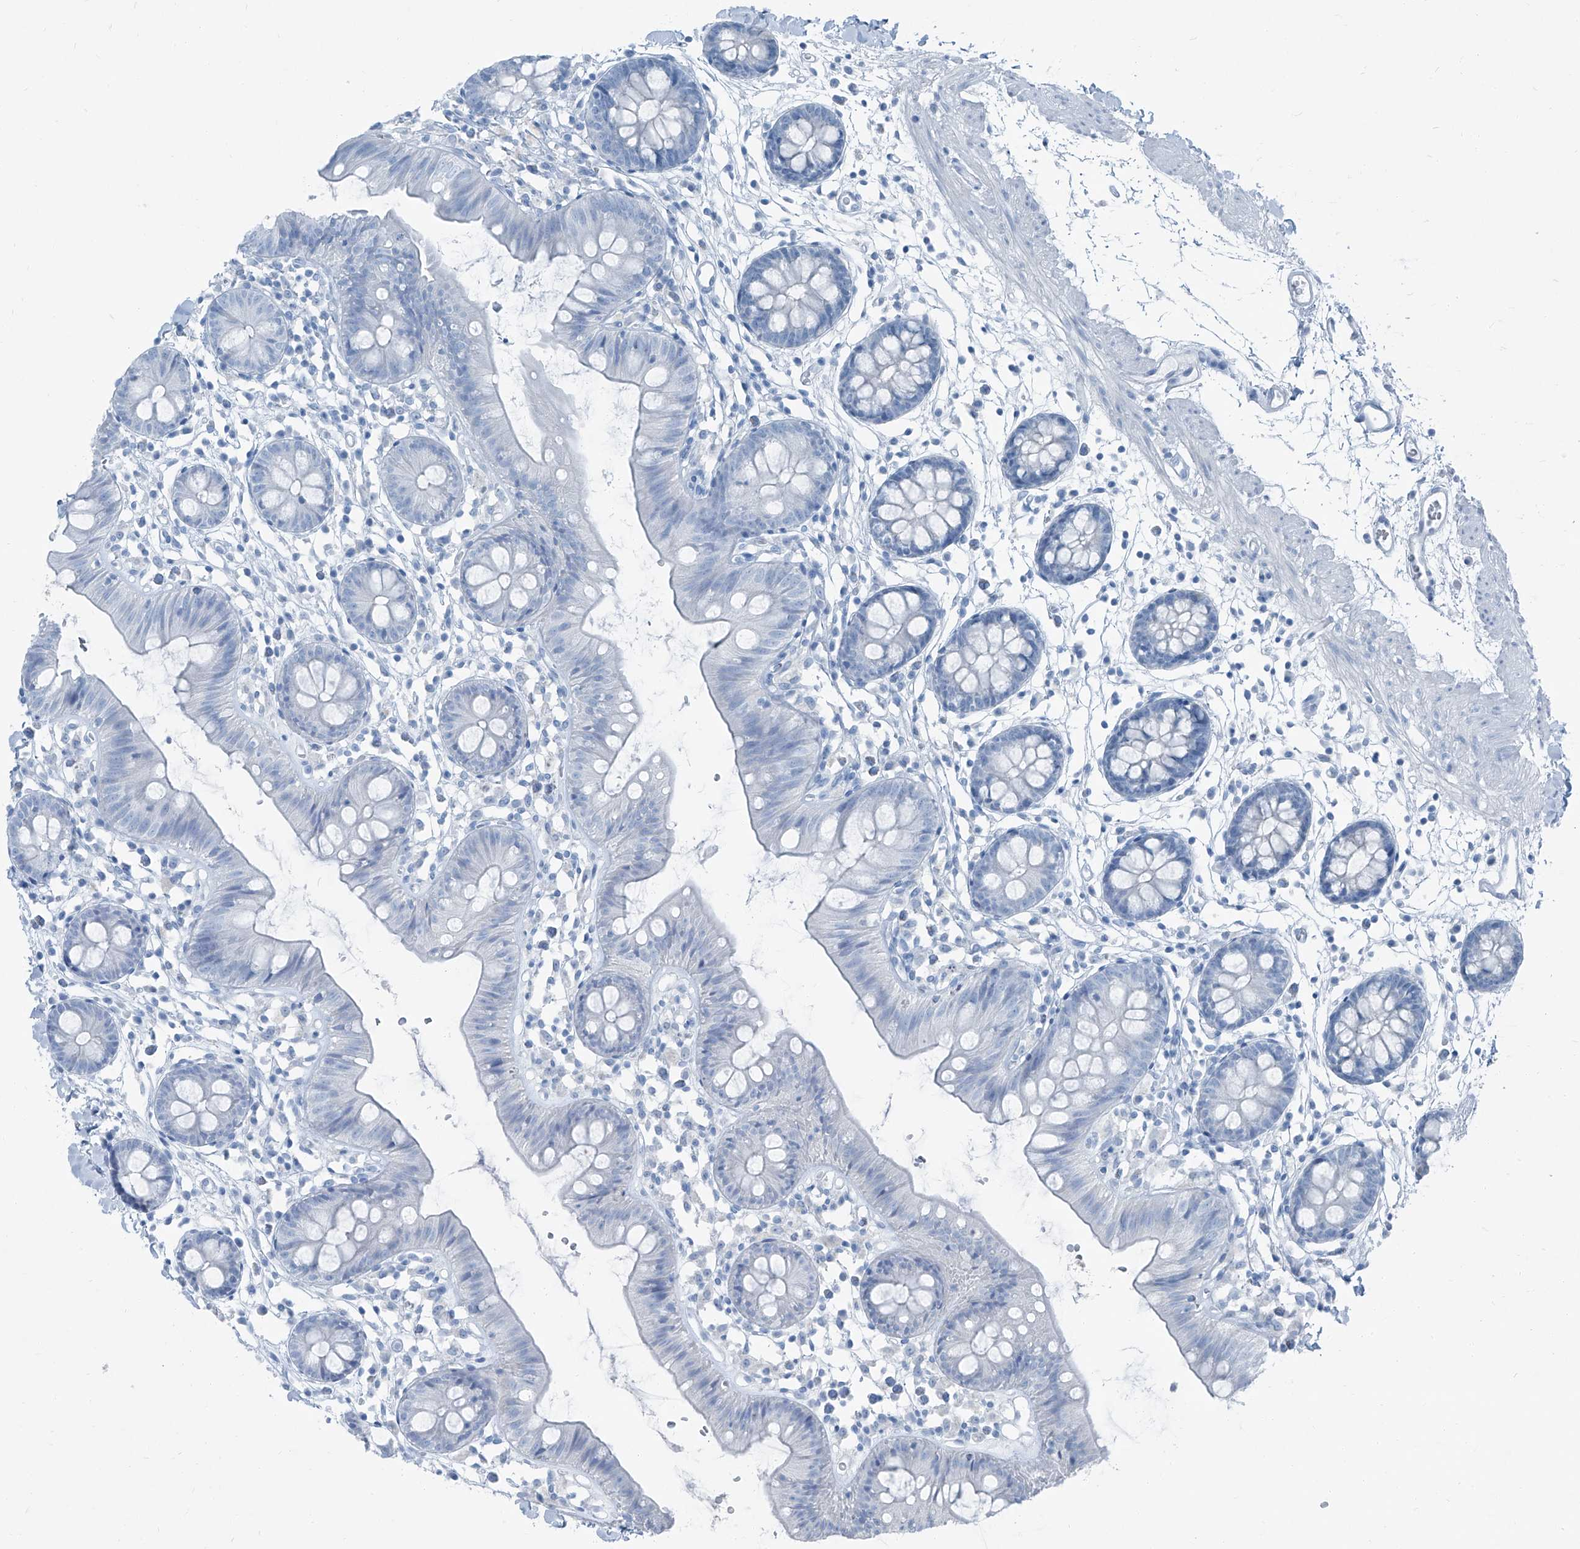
{"staining": {"intensity": "negative", "quantity": "none", "location": "none"}, "tissue": "colon", "cell_type": "Endothelial cells", "image_type": "normal", "snomed": [{"axis": "morphology", "description": "Normal tissue, NOS"}, {"axis": "topography", "description": "Colon"}], "caption": "Image shows no protein expression in endothelial cells of unremarkable colon. (Immunohistochemistry, brightfield microscopy, high magnification).", "gene": "RGN", "patient": {"sex": "male", "age": 56}}